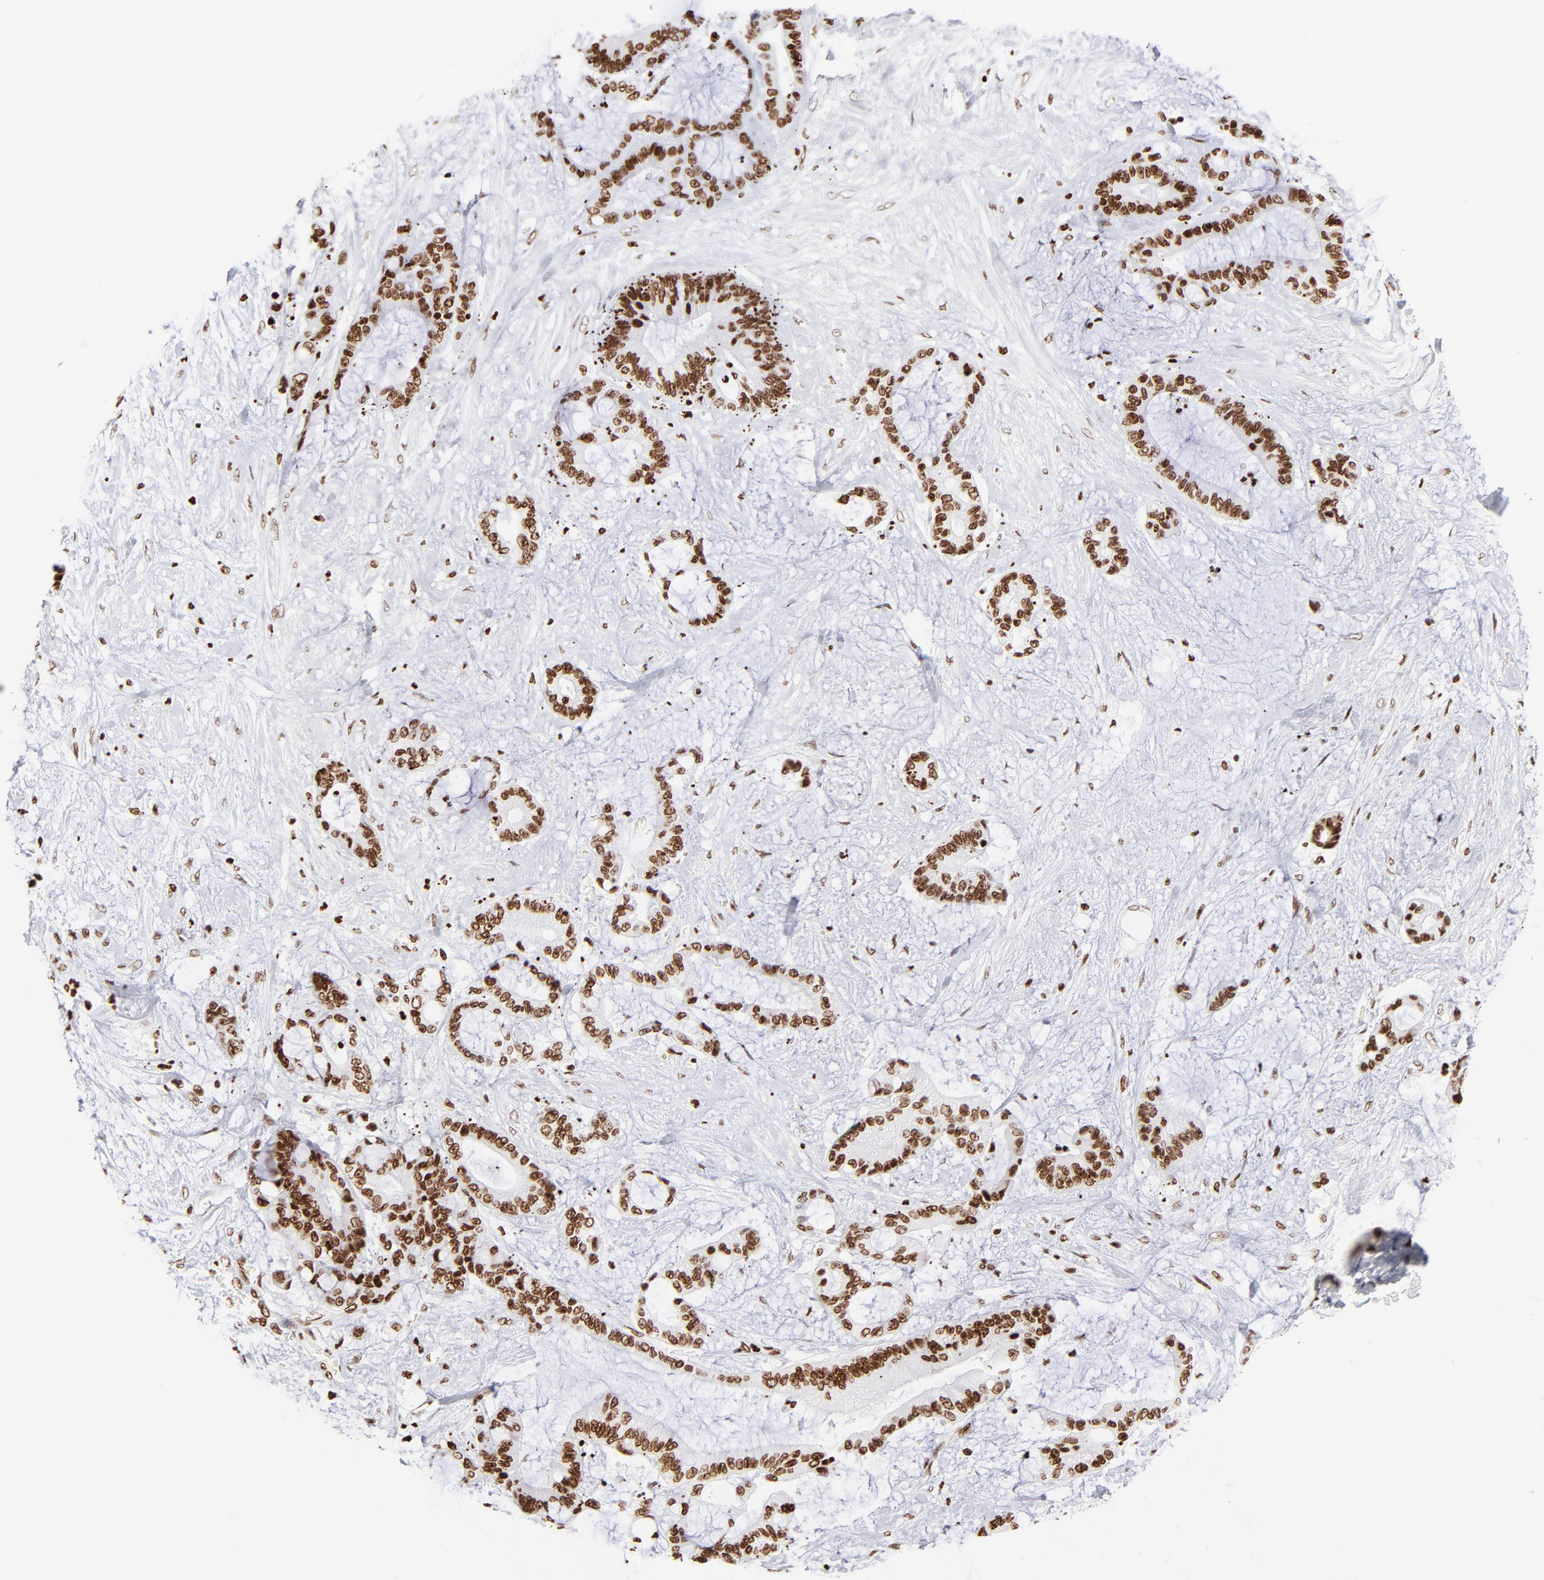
{"staining": {"intensity": "strong", "quantity": ">75%", "location": "nuclear"}, "tissue": "liver cancer", "cell_type": "Tumor cells", "image_type": "cancer", "snomed": [{"axis": "morphology", "description": "Cholangiocarcinoma"}, {"axis": "topography", "description": "Liver"}], "caption": "A micrograph of human liver cancer stained for a protein reveals strong nuclear brown staining in tumor cells.", "gene": "RTL4", "patient": {"sex": "female", "age": 73}}